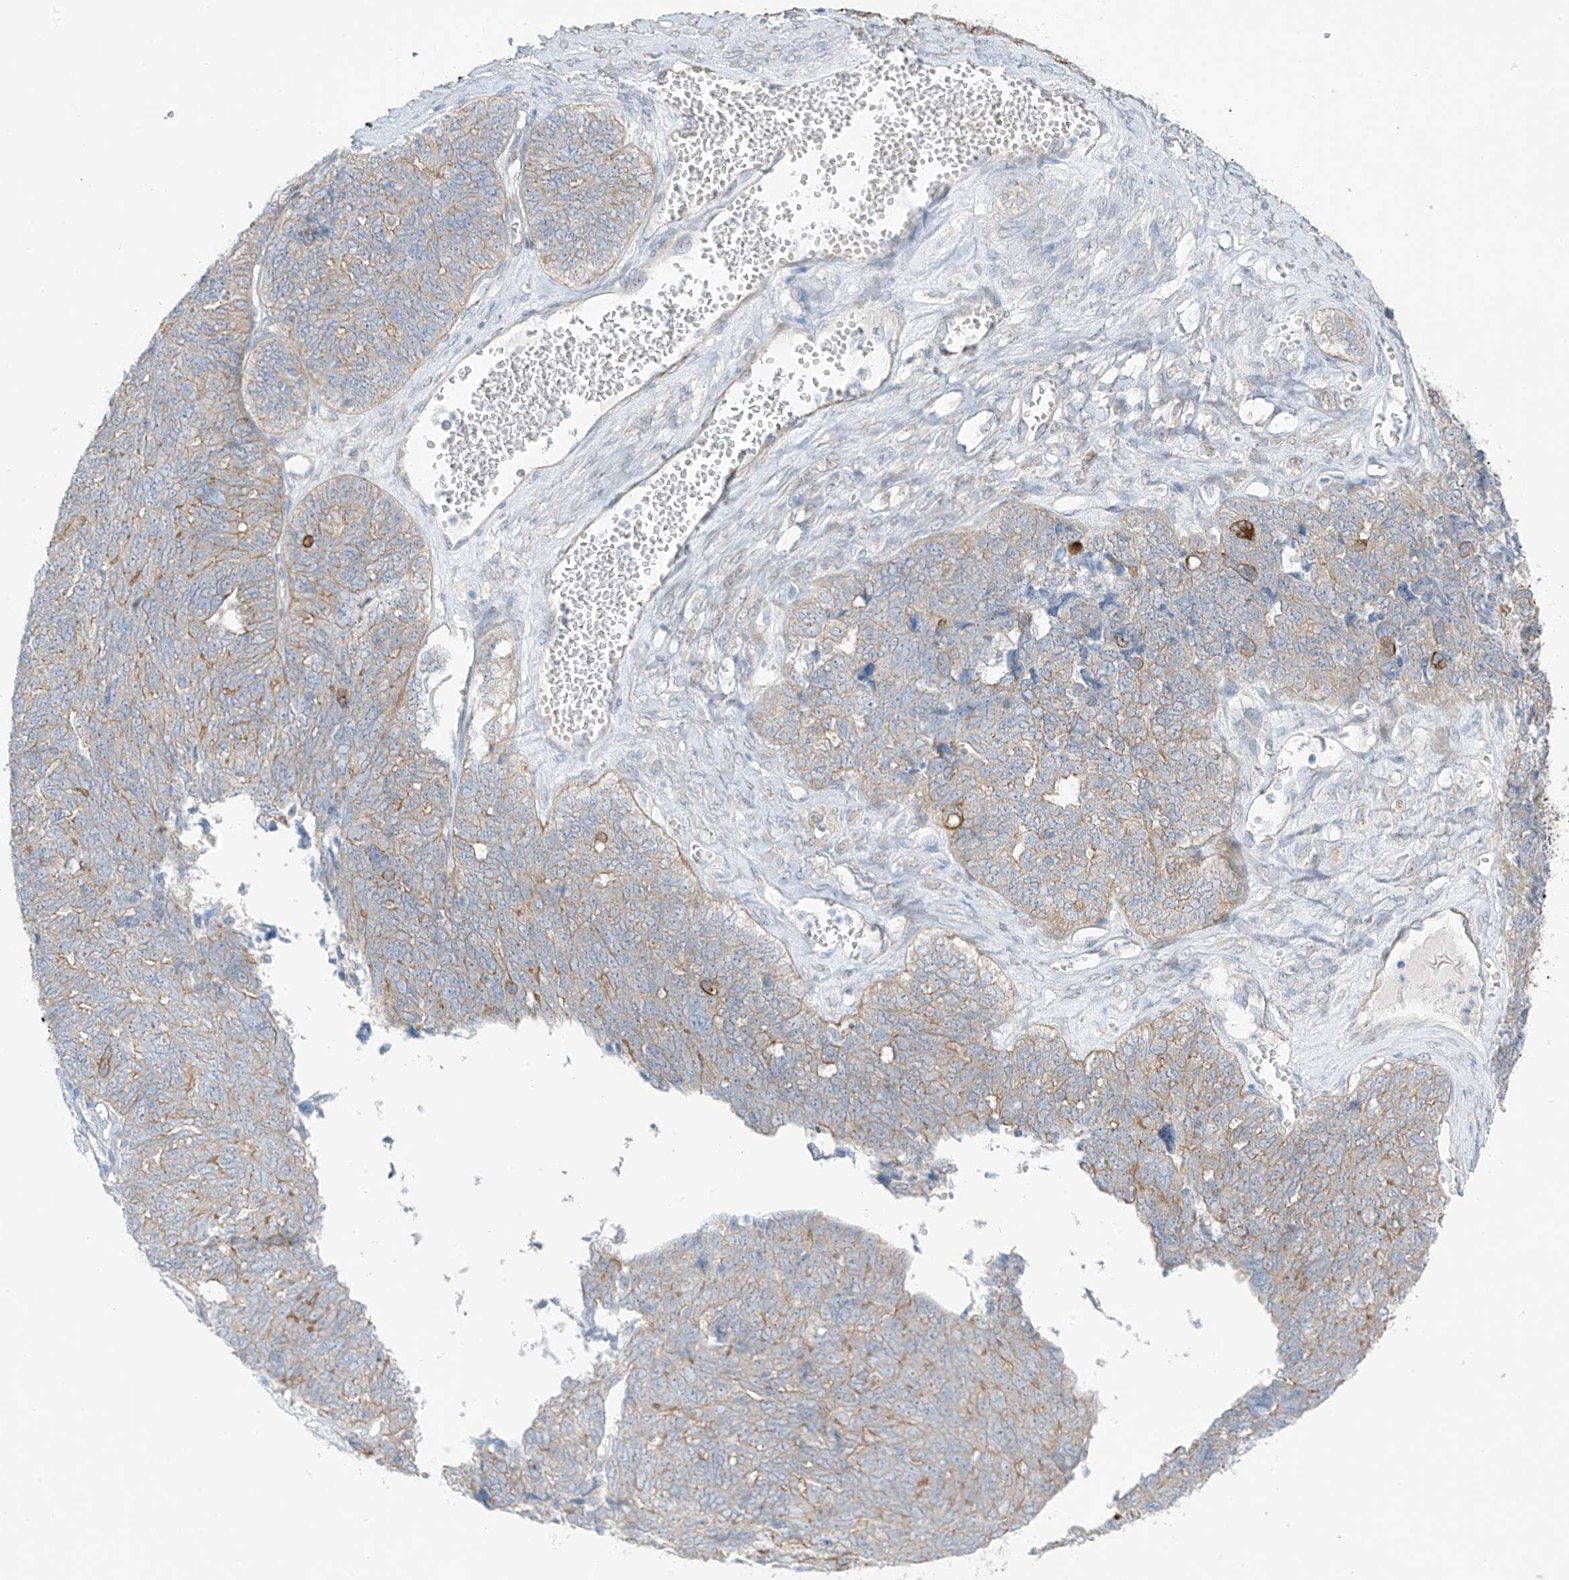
{"staining": {"intensity": "moderate", "quantity": "25%-75%", "location": "cytoplasmic/membranous"}, "tissue": "ovarian cancer", "cell_type": "Tumor cells", "image_type": "cancer", "snomed": [{"axis": "morphology", "description": "Cystadenocarcinoma, serous, NOS"}, {"axis": "topography", "description": "Ovary"}], "caption": "Ovarian cancer (serous cystadenocarcinoma) stained with a protein marker demonstrates moderate staining in tumor cells.", "gene": "EIPR1", "patient": {"sex": "female", "age": 79}}